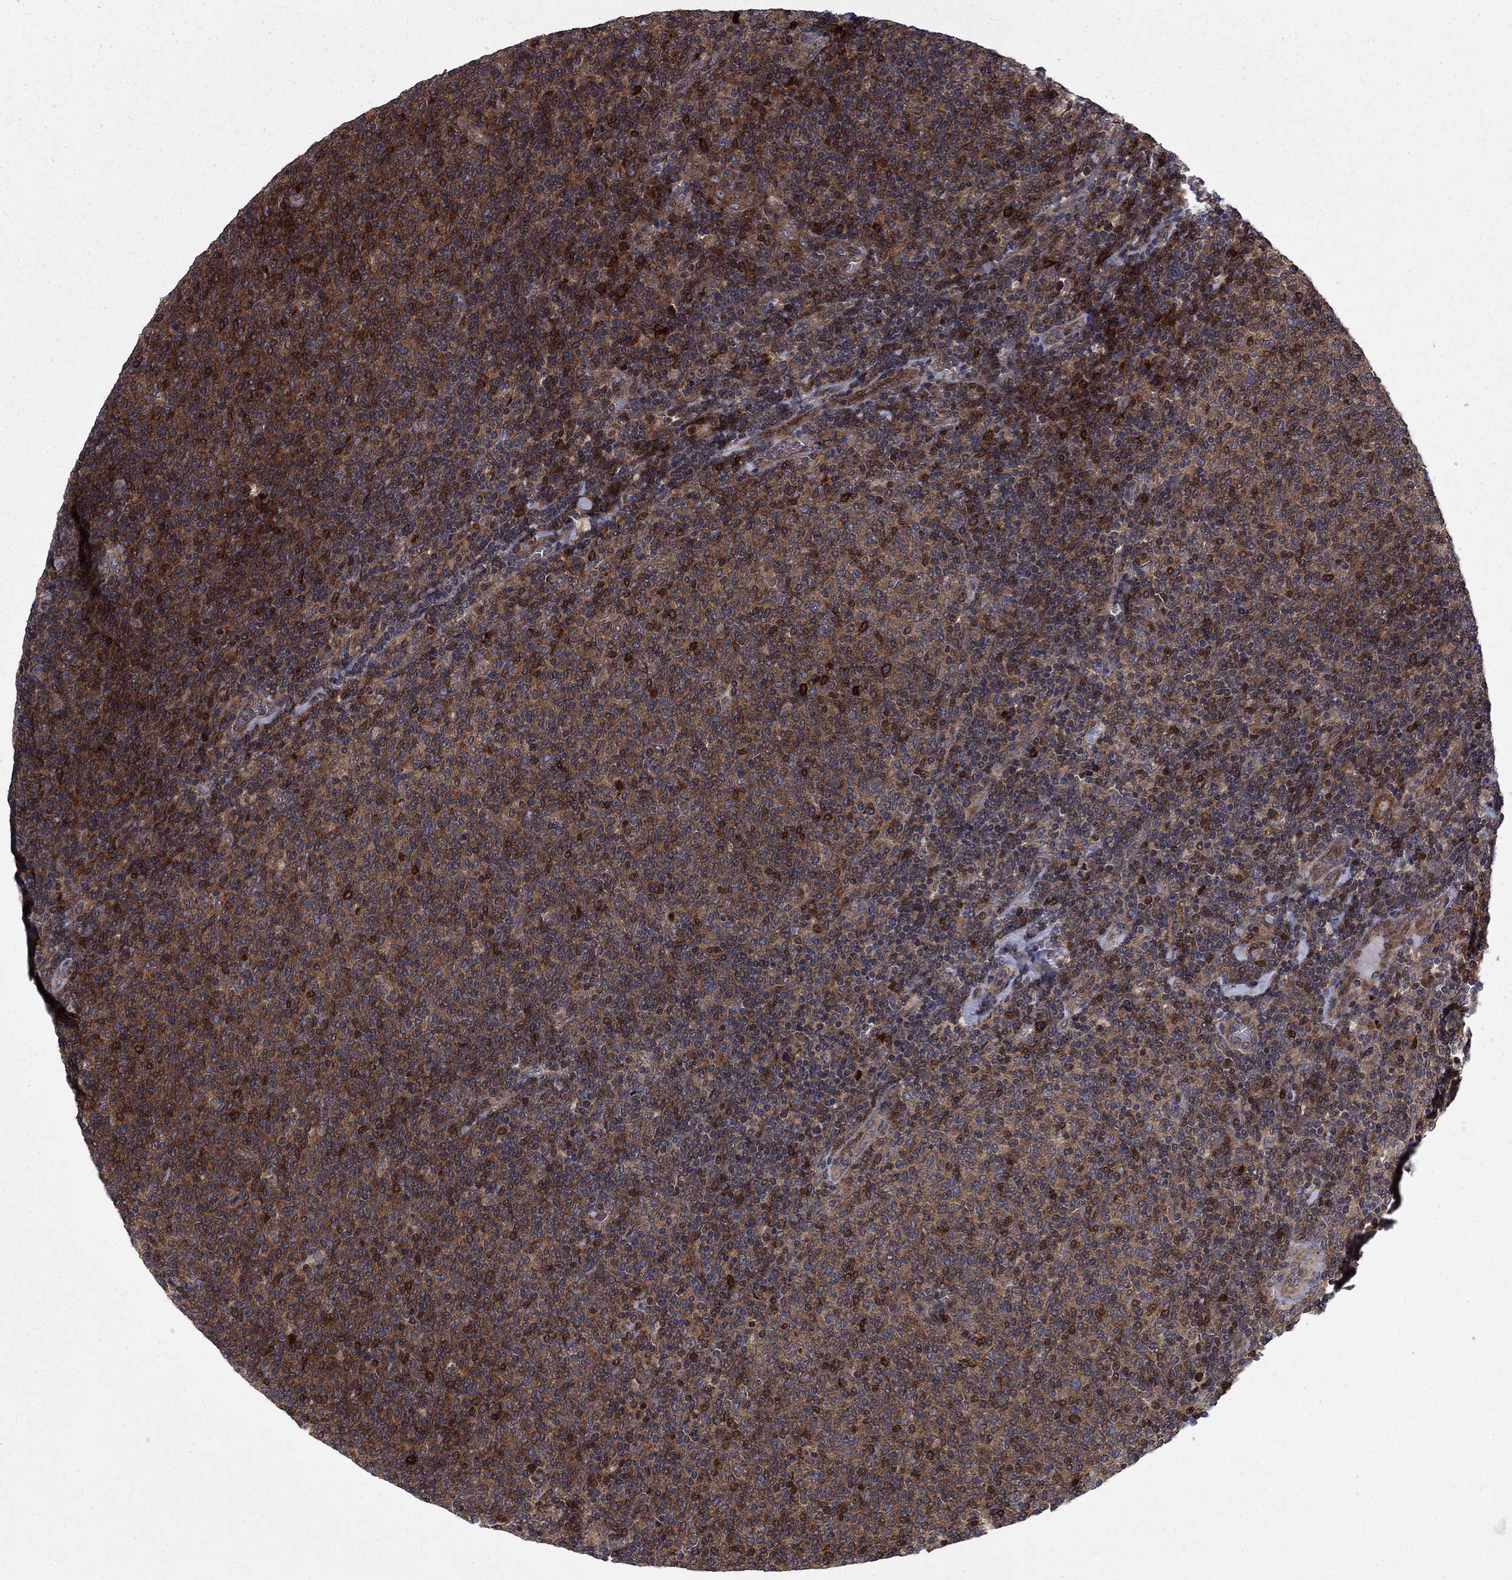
{"staining": {"intensity": "strong", "quantity": "<25%", "location": "cytoplasmic/membranous"}, "tissue": "lymphoma", "cell_type": "Tumor cells", "image_type": "cancer", "snomed": [{"axis": "morphology", "description": "Malignant lymphoma, non-Hodgkin's type, Low grade"}, {"axis": "topography", "description": "Lymph node"}], "caption": "Immunohistochemistry (DAB (3,3'-diaminobenzidine)) staining of lymphoma displays strong cytoplasmic/membranous protein staining in about <25% of tumor cells.", "gene": "HDAC4", "patient": {"sex": "male", "age": 52}}